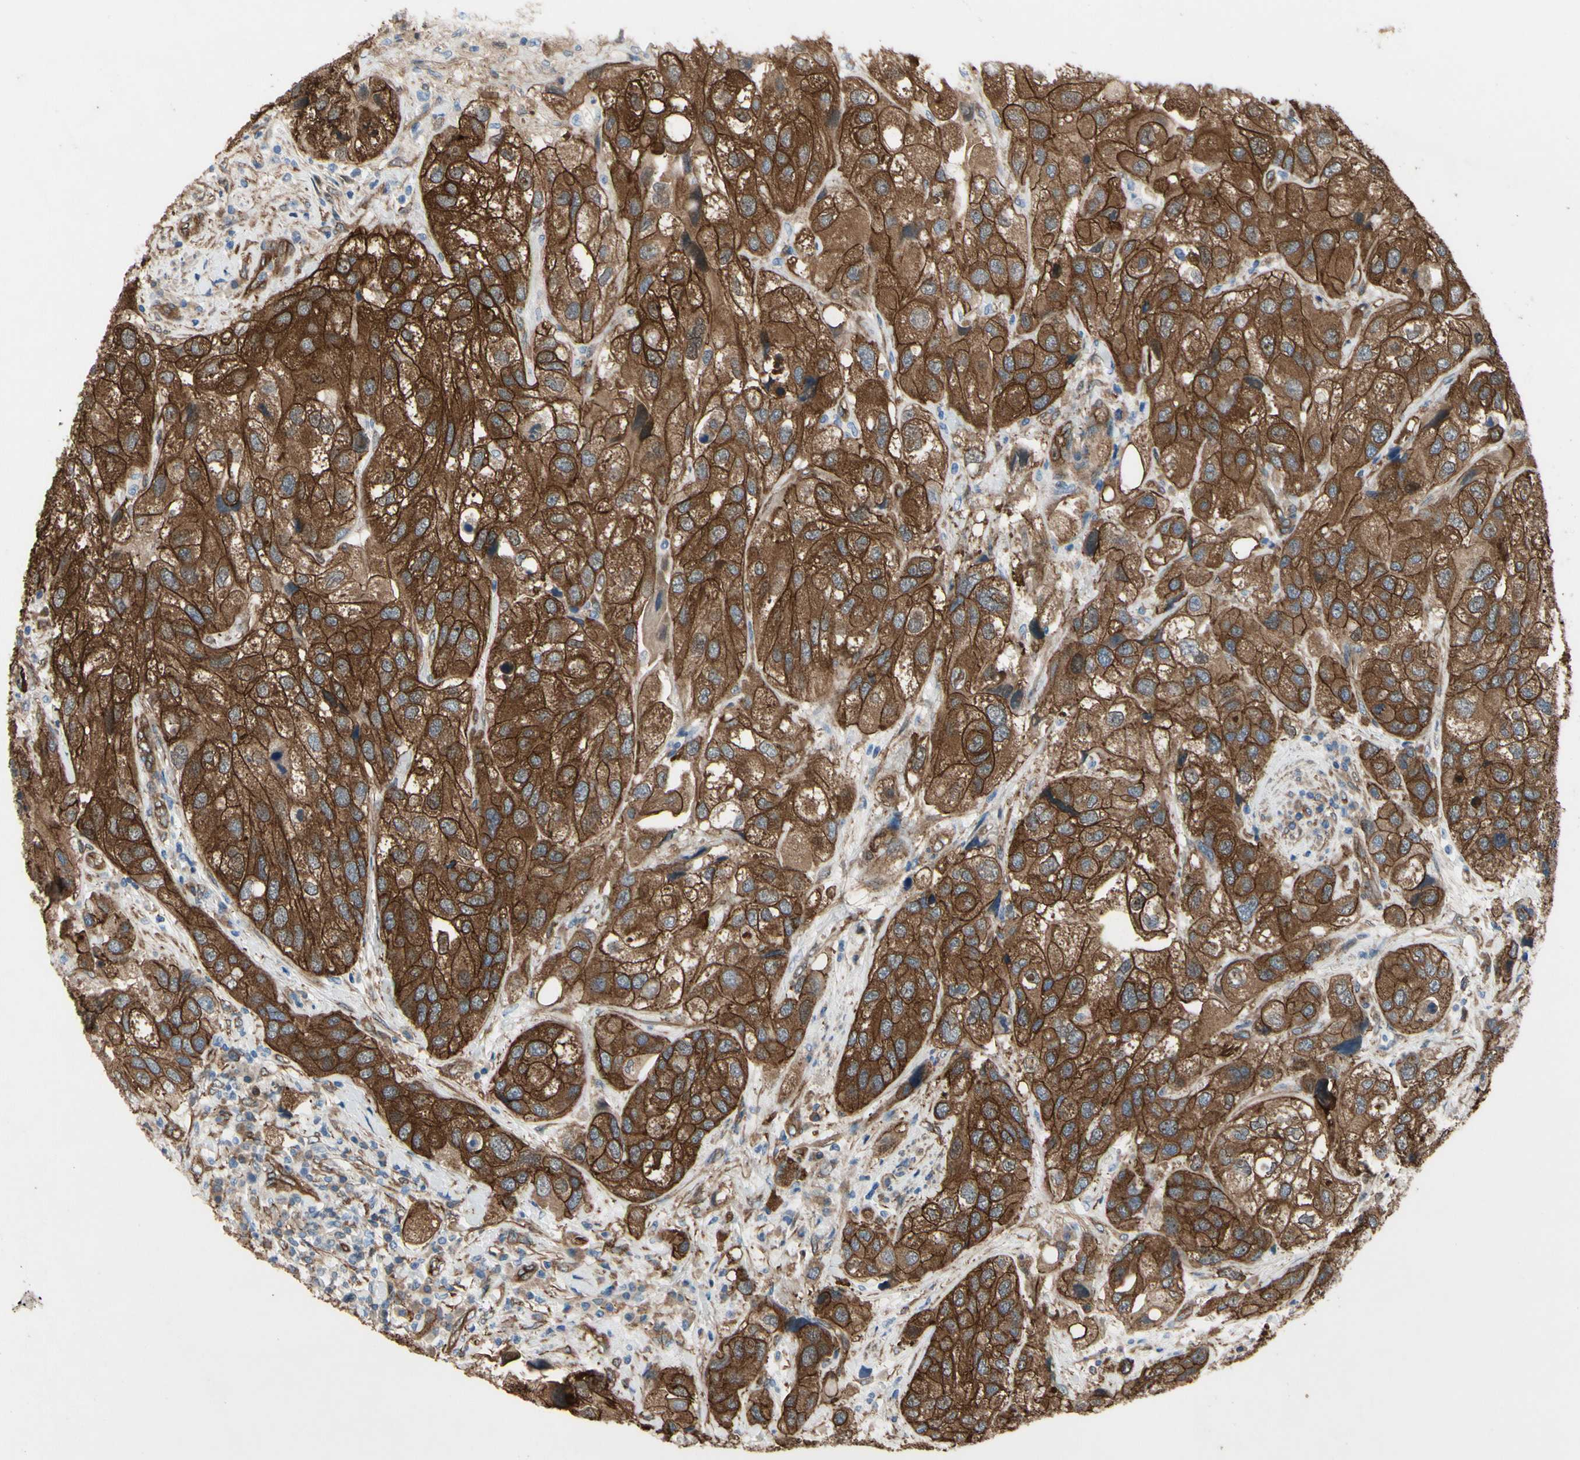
{"staining": {"intensity": "strong", "quantity": ">75%", "location": "cytoplasmic/membranous"}, "tissue": "urothelial cancer", "cell_type": "Tumor cells", "image_type": "cancer", "snomed": [{"axis": "morphology", "description": "Urothelial carcinoma, High grade"}, {"axis": "topography", "description": "Urinary bladder"}], "caption": "Immunohistochemical staining of human urothelial cancer displays high levels of strong cytoplasmic/membranous protein staining in about >75% of tumor cells. Nuclei are stained in blue.", "gene": "CTTNBP2", "patient": {"sex": "female", "age": 64}}